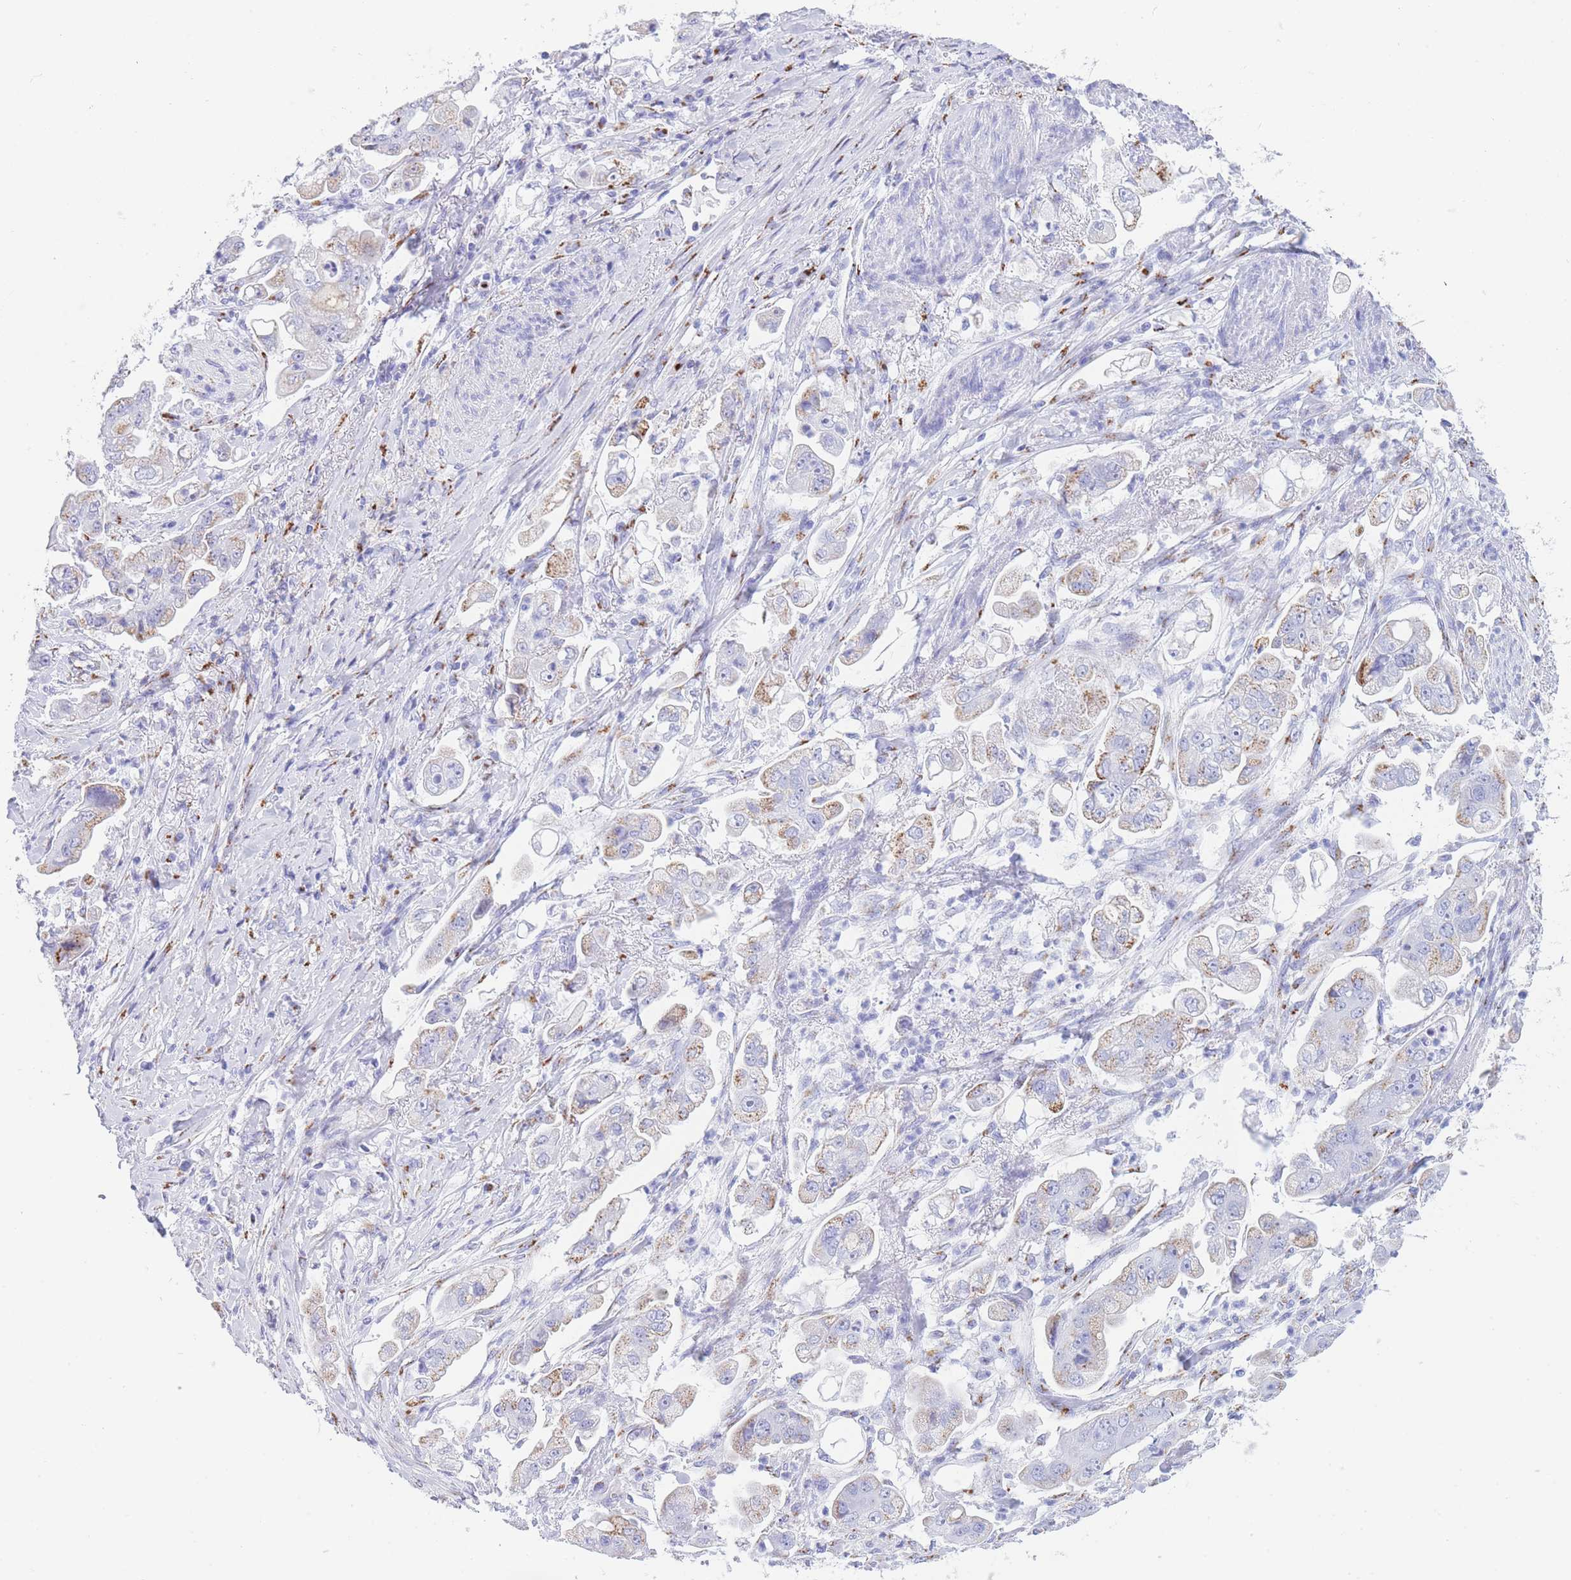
{"staining": {"intensity": "moderate", "quantity": "25%-75%", "location": "cytoplasmic/membranous"}, "tissue": "stomach cancer", "cell_type": "Tumor cells", "image_type": "cancer", "snomed": [{"axis": "morphology", "description": "Adenocarcinoma, NOS"}, {"axis": "topography", "description": "Stomach"}], "caption": "Brown immunohistochemical staining in human stomach cancer shows moderate cytoplasmic/membranous expression in about 25%-75% of tumor cells. The staining was performed using DAB (3,3'-diaminobenzidine), with brown indicating positive protein expression. Nuclei are stained blue with hematoxylin.", "gene": "FAM3C", "patient": {"sex": "male", "age": 62}}